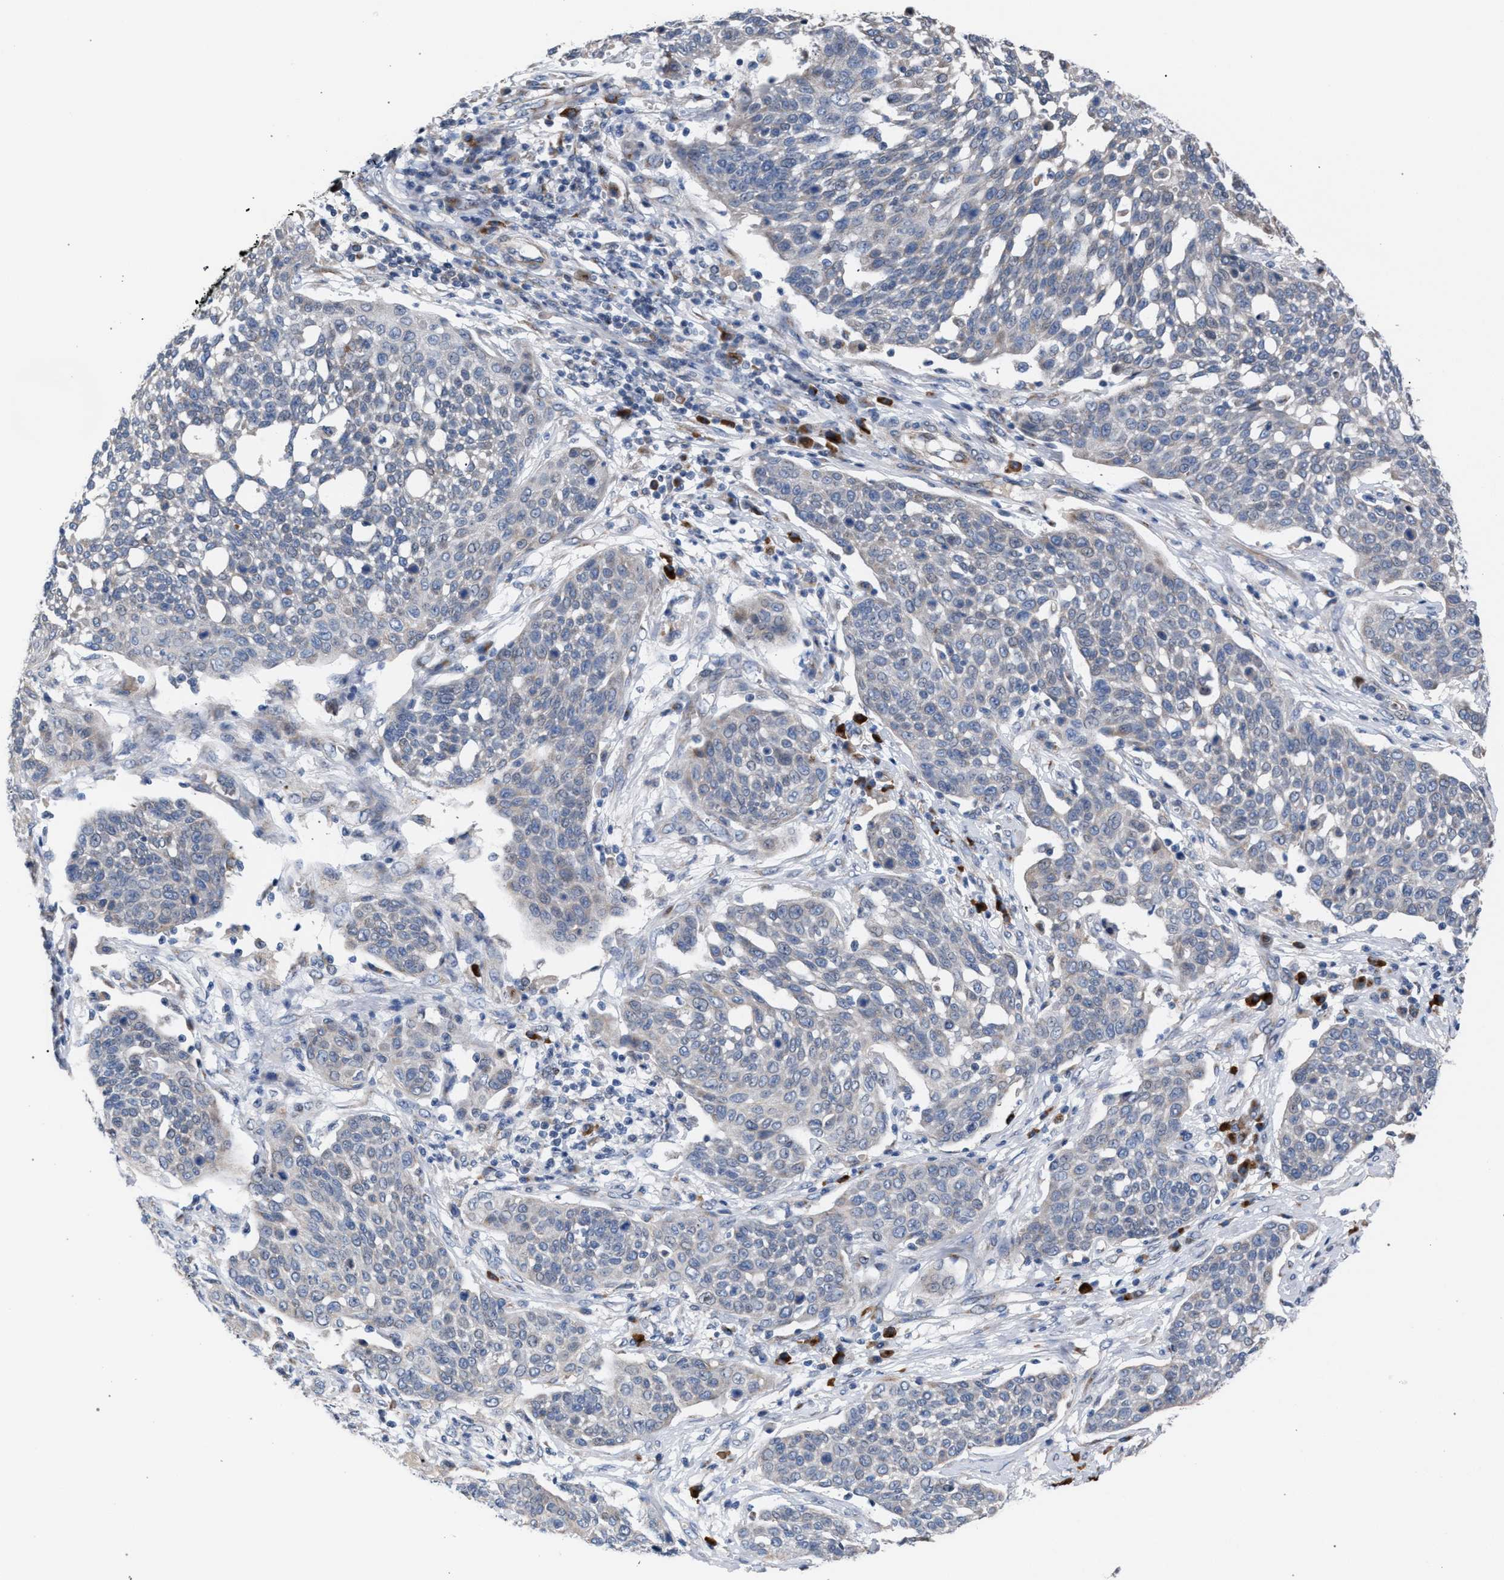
{"staining": {"intensity": "negative", "quantity": "none", "location": "none"}, "tissue": "cervical cancer", "cell_type": "Tumor cells", "image_type": "cancer", "snomed": [{"axis": "morphology", "description": "Squamous cell carcinoma, NOS"}, {"axis": "topography", "description": "Cervix"}], "caption": "Image shows no significant protein staining in tumor cells of cervical cancer (squamous cell carcinoma).", "gene": "RNF135", "patient": {"sex": "female", "age": 34}}